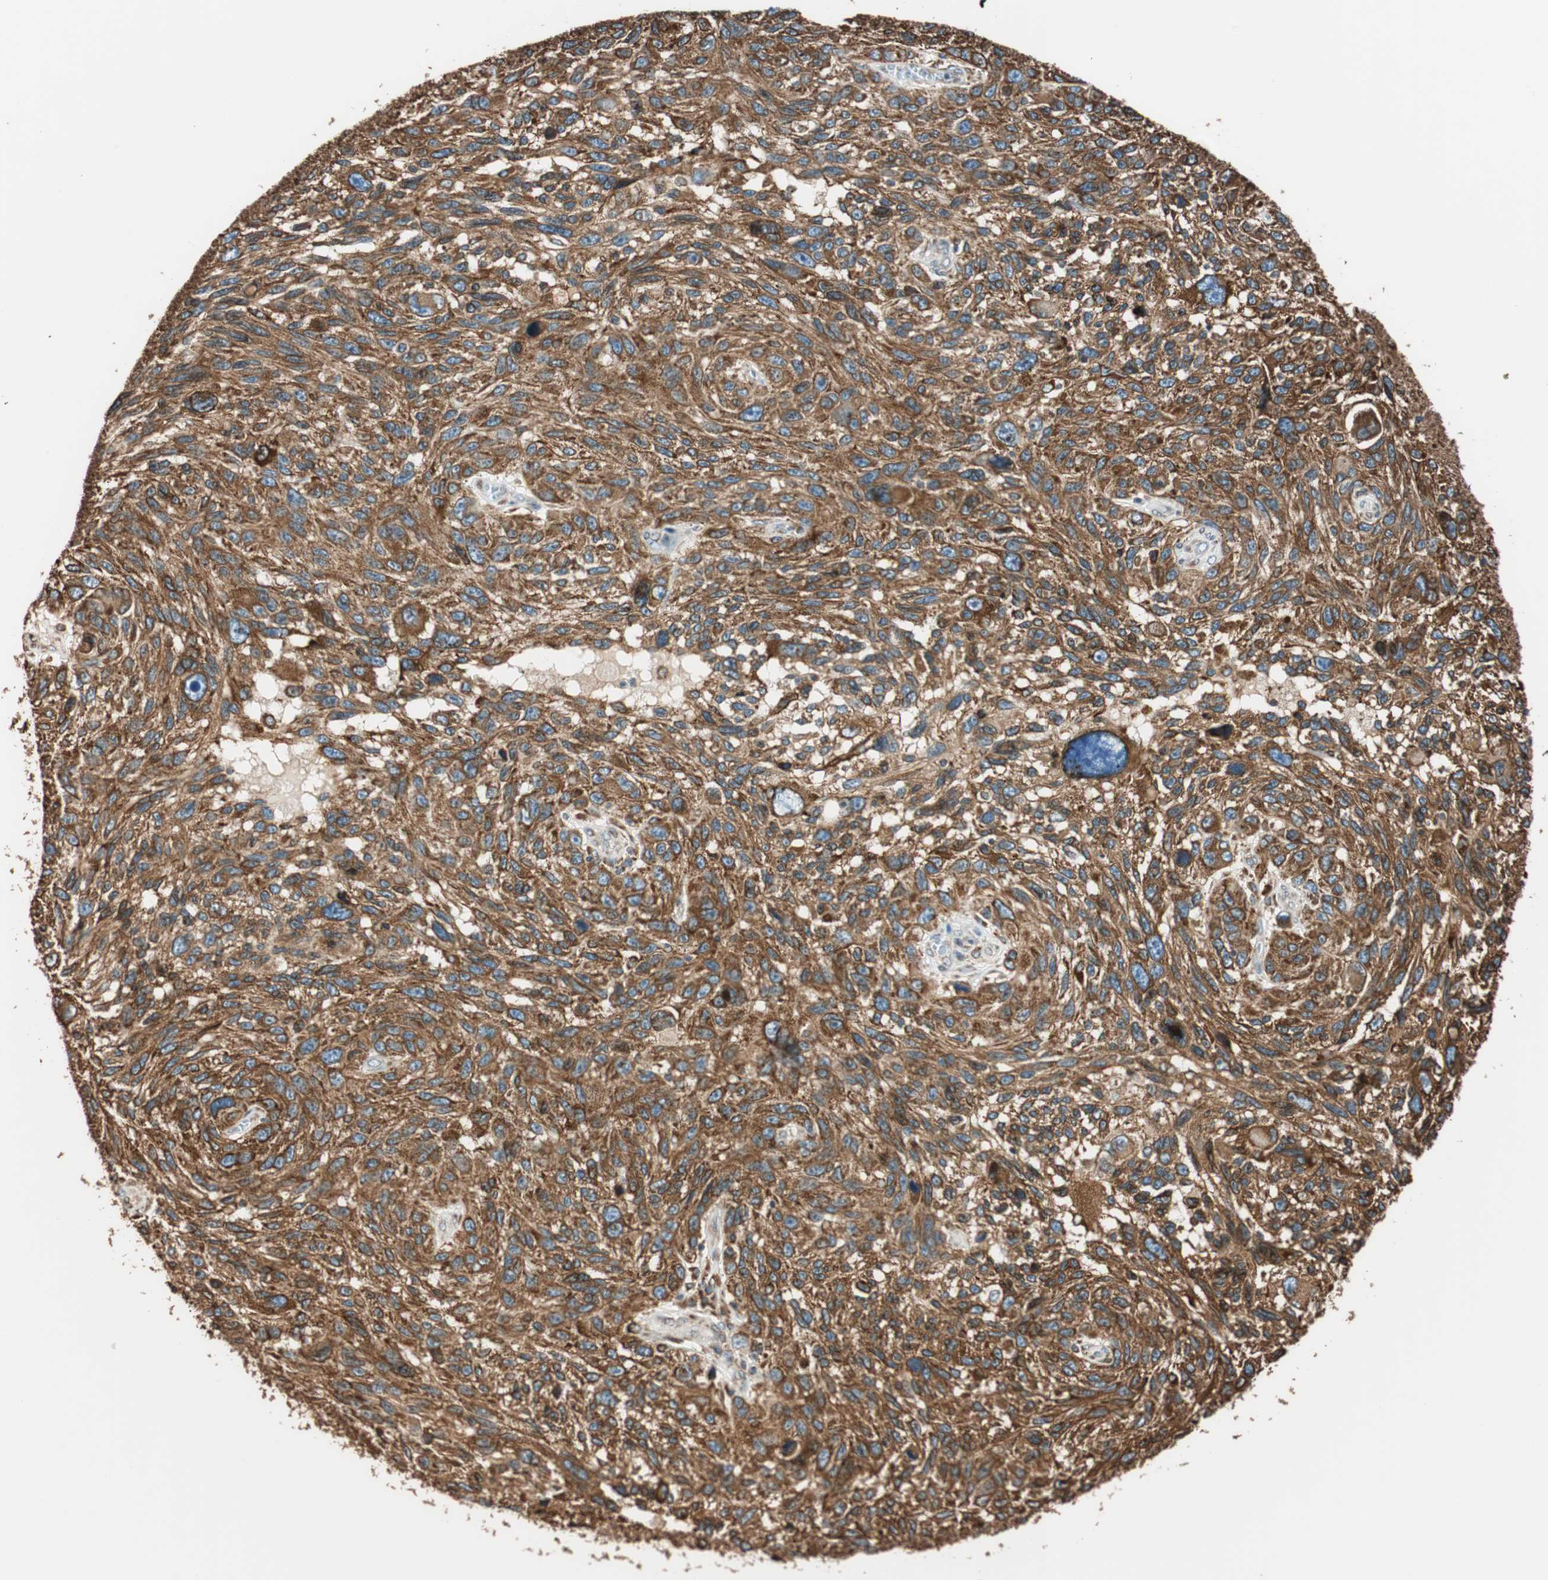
{"staining": {"intensity": "strong", "quantity": ">75%", "location": "cytoplasmic/membranous"}, "tissue": "melanoma", "cell_type": "Tumor cells", "image_type": "cancer", "snomed": [{"axis": "morphology", "description": "Malignant melanoma, NOS"}, {"axis": "topography", "description": "Skin"}], "caption": "A high-resolution histopathology image shows immunohistochemistry (IHC) staining of melanoma, which reveals strong cytoplasmic/membranous positivity in approximately >75% of tumor cells. (DAB = brown stain, brightfield microscopy at high magnification).", "gene": "PRKCSH", "patient": {"sex": "male", "age": 53}}